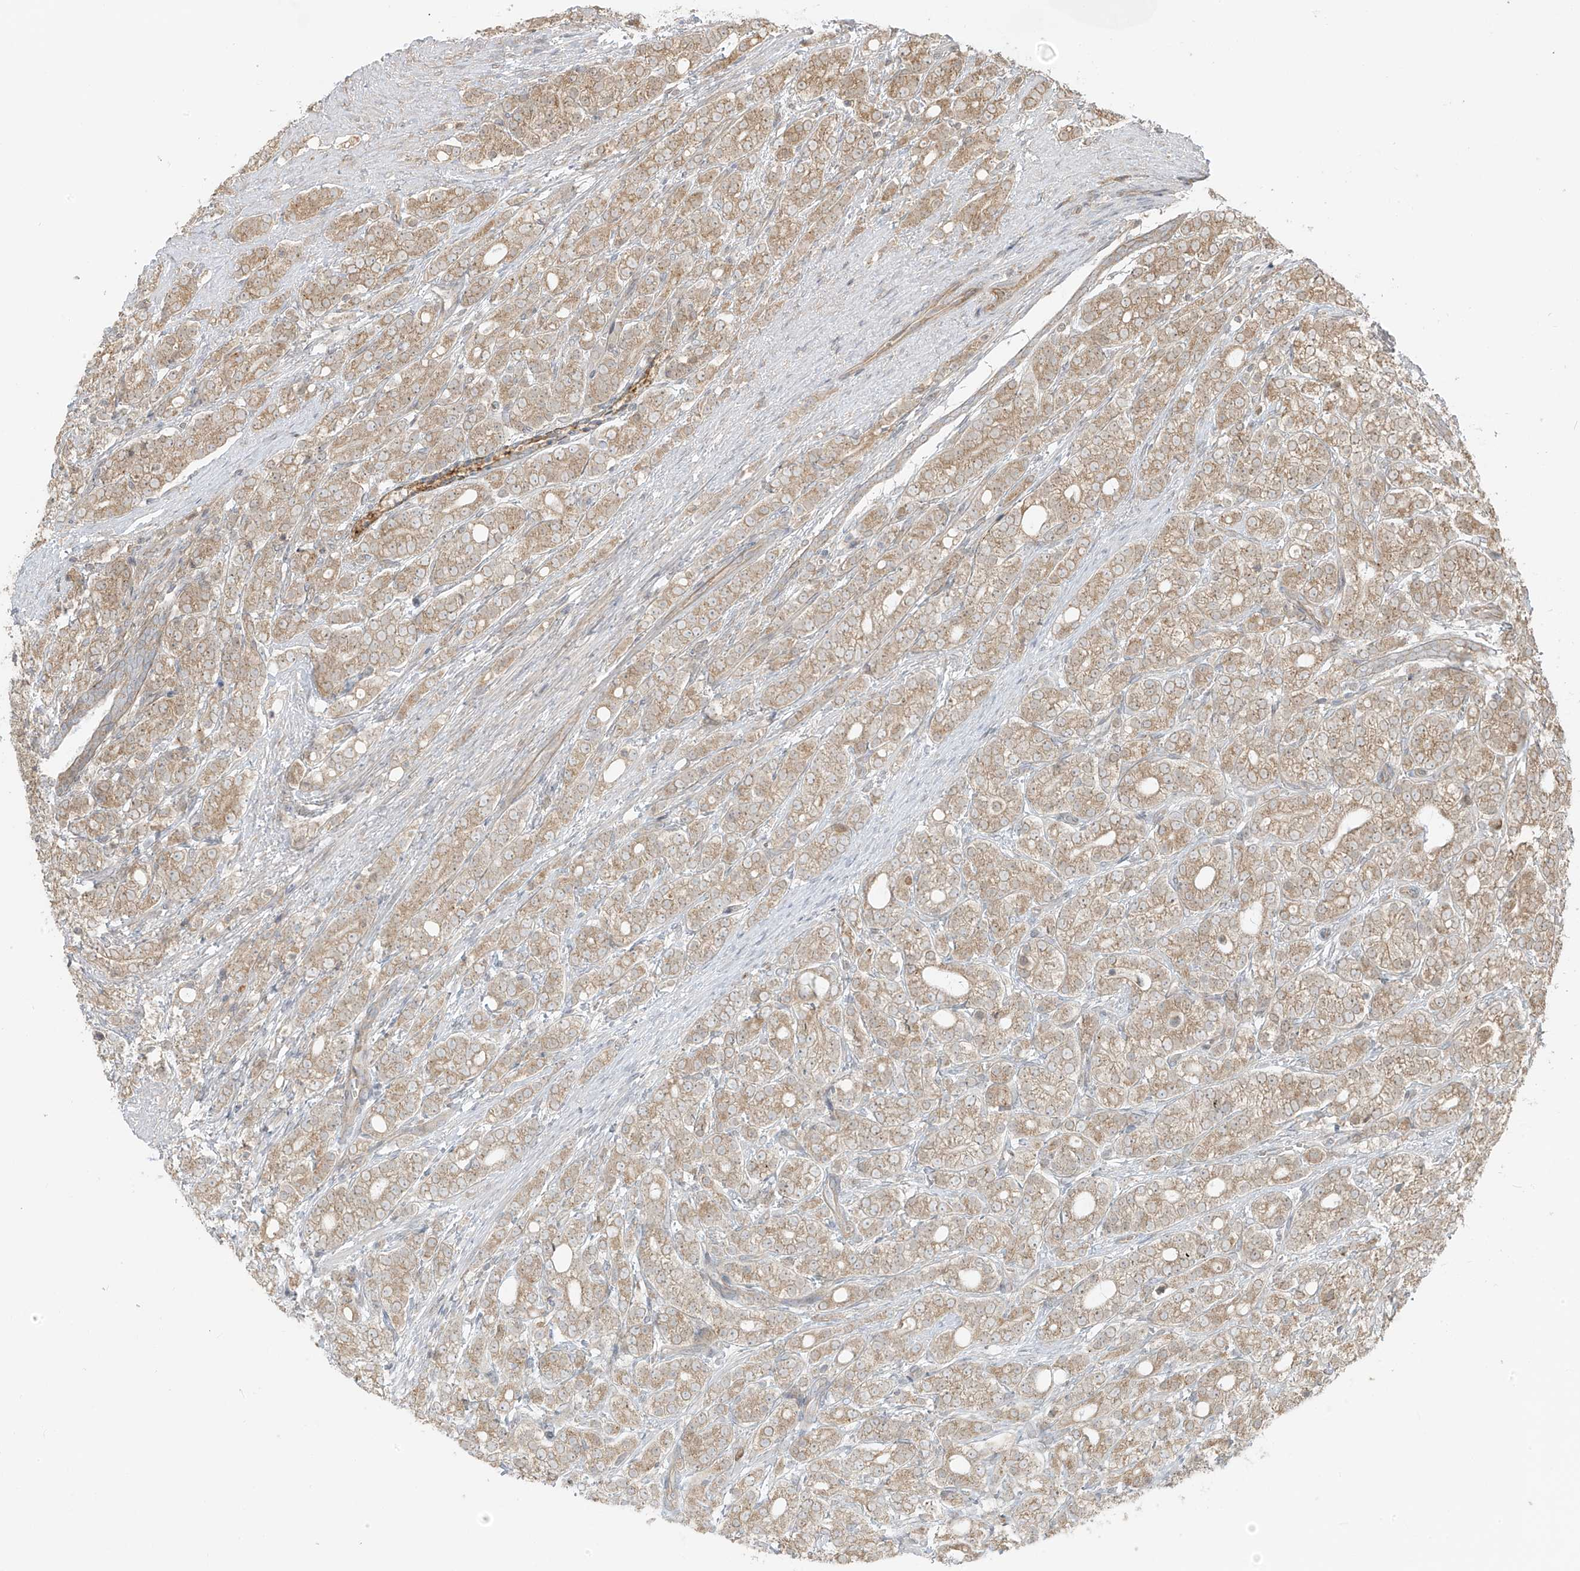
{"staining": {"intensity": "moderate", "quantity": ">75%", "location": "cytoplasmic/membranous"}, "tissue": "prostate cancer", "cell_type": "Tumor cells", "image_type": "cancer", "snomed": [{"axis": "morphology", "description": "Adenocarcinoma, High grade"}, {"axis": "topography", "description": "Prostate"}], "caption": "Brown immunohistochemical staining in prostate adenocarcinoma (high-grade) demonstrates moderate cytoplasmic/membranous staining in about >75% of tumor cells. Ihc stains the protein of interest in brown and the nuclei are stained blue.", "gene": "PDE11A", "patient": {"sex": "male", "age": 57}}